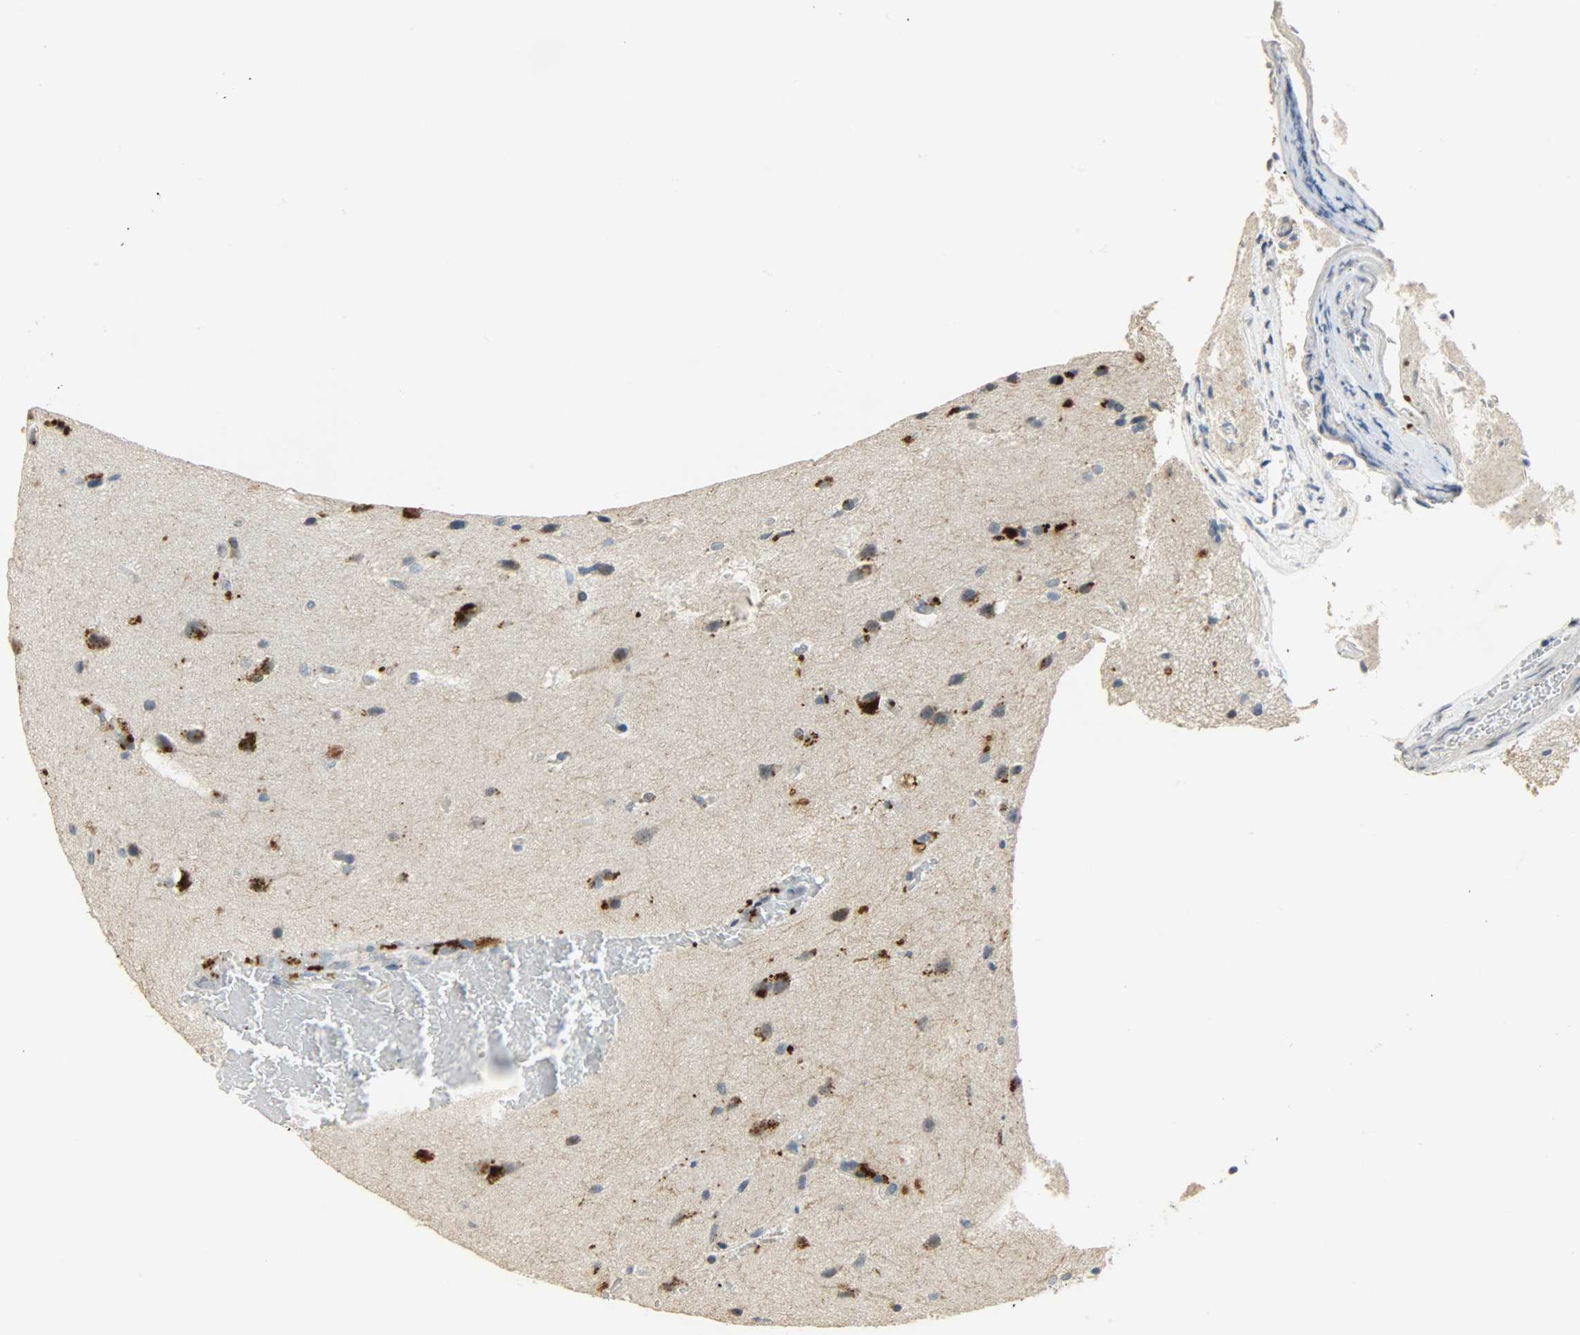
{"staining": {"intensity": "strong", "quantity": ">75%", "location": "cytoplasmic/membranous"}, "tissue": "glioma", "cell_type": "Tumor cells", "image_type": "cancer", "snomed": [{"axis": "morphology", "description": "Glioma, malignant, Low grade"}, {"axis": "topography", "description": "Cerebral cortex"}], "caption": "This is a micrograph of immunohistochemistry staining of malignant glioma (low-grade), which shows strong positivity in the cytoplasmic/membranous of tumor cells.", "gene": "DNAJB6", "patient": {"sex": "female", "age": 47}}